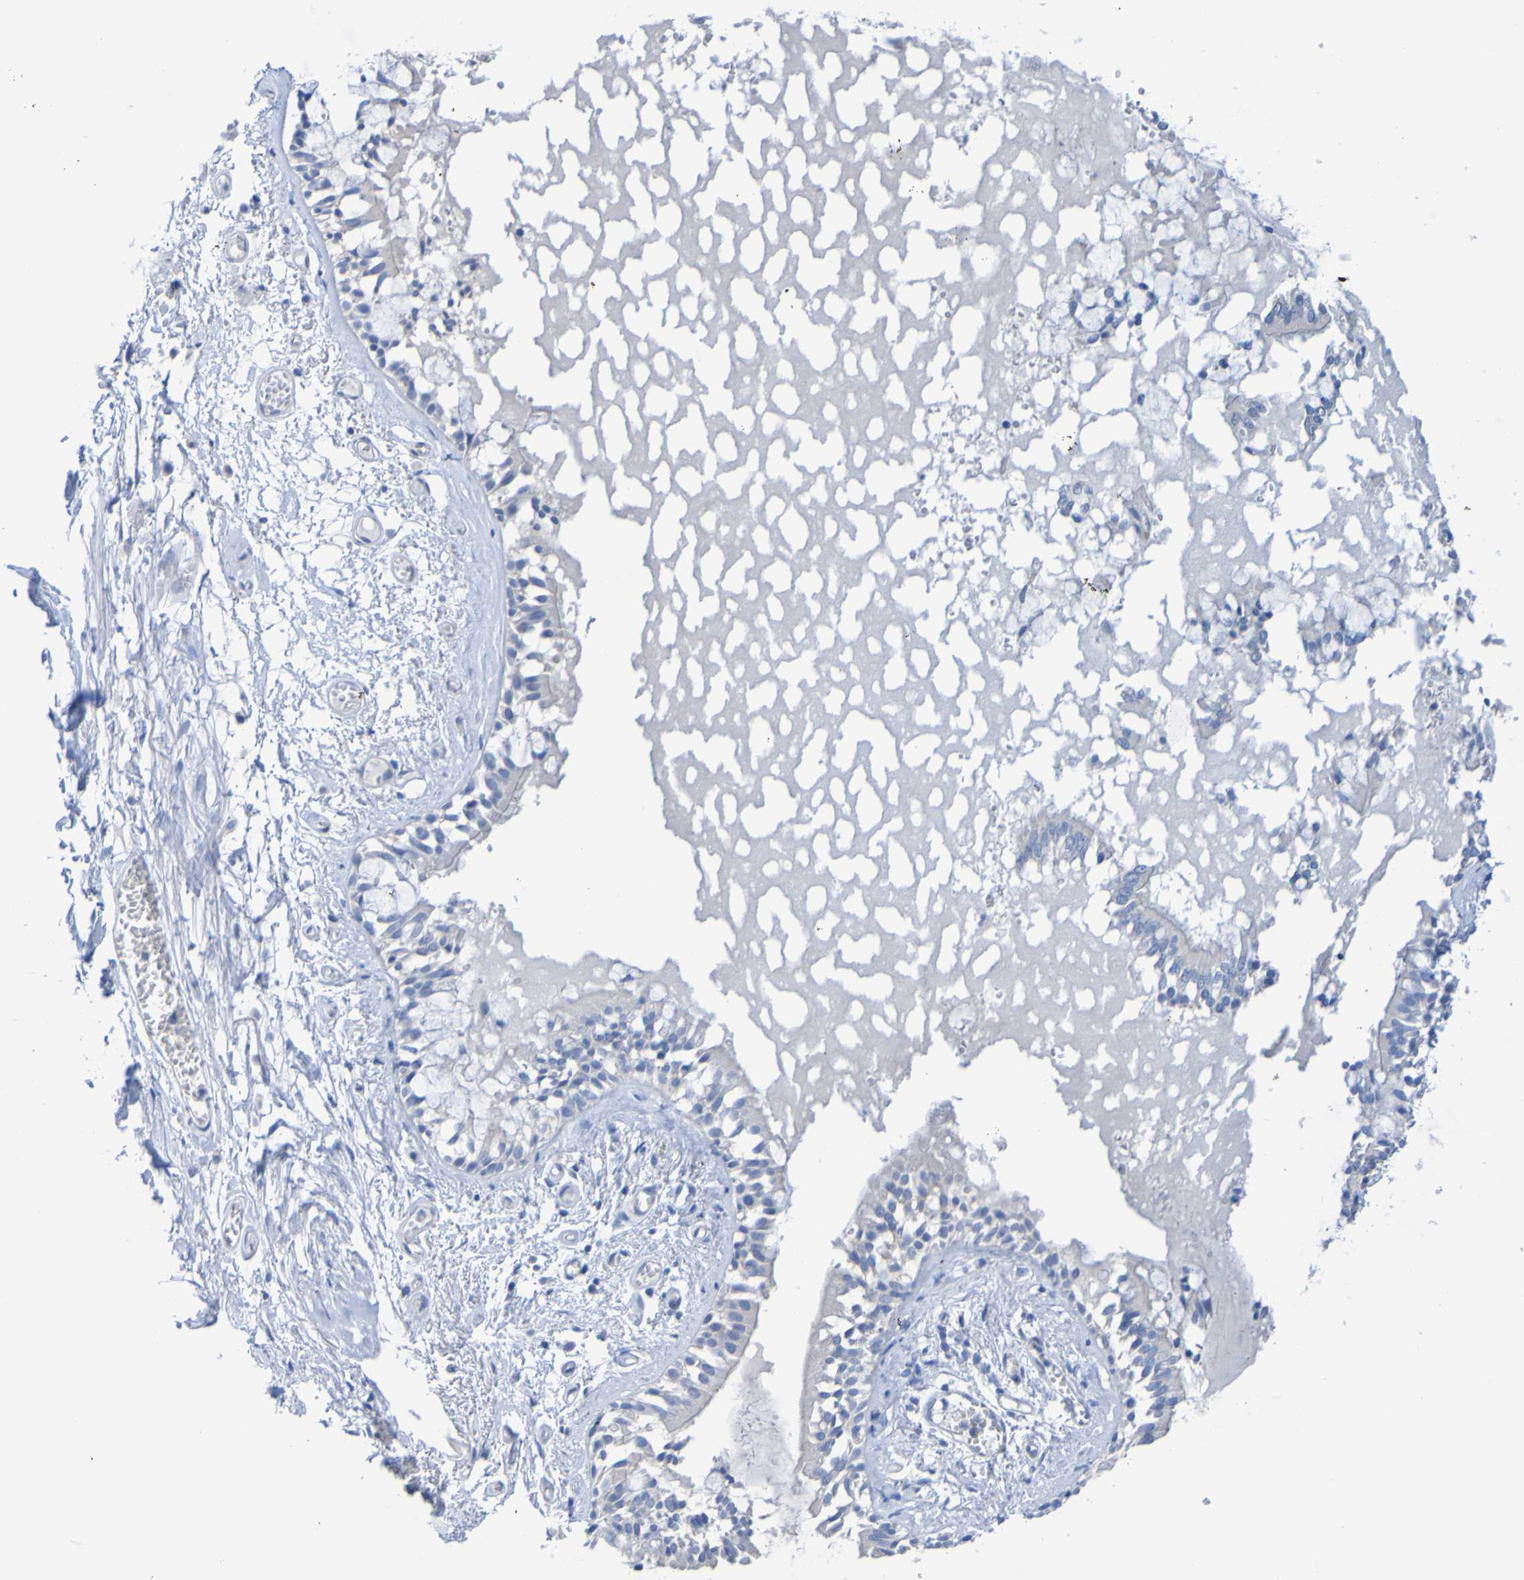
{"staining": {"intensity": "negative", "quantity": "none", "location": "none"}, "tissue": "bronchus", "cell_type": "Respiratory epithelial cells", "image_type": "normal", "snomed": [{"axis": "morphology", "description": "Normal tissue, NOS"}, {"axis": "morphology", "description": "Inflammation, NOS"}, {"axis": "topography", "description": "Cartilage tissue"}, {"axis": "topography", "description": "Lung"}], "caption": "This is an IHC histopathology image of normal bronchus. There is no staining in respiratory epithelial cells.", "gene": "ACMSD", "patient": {"sex": "male", "age": 71}}